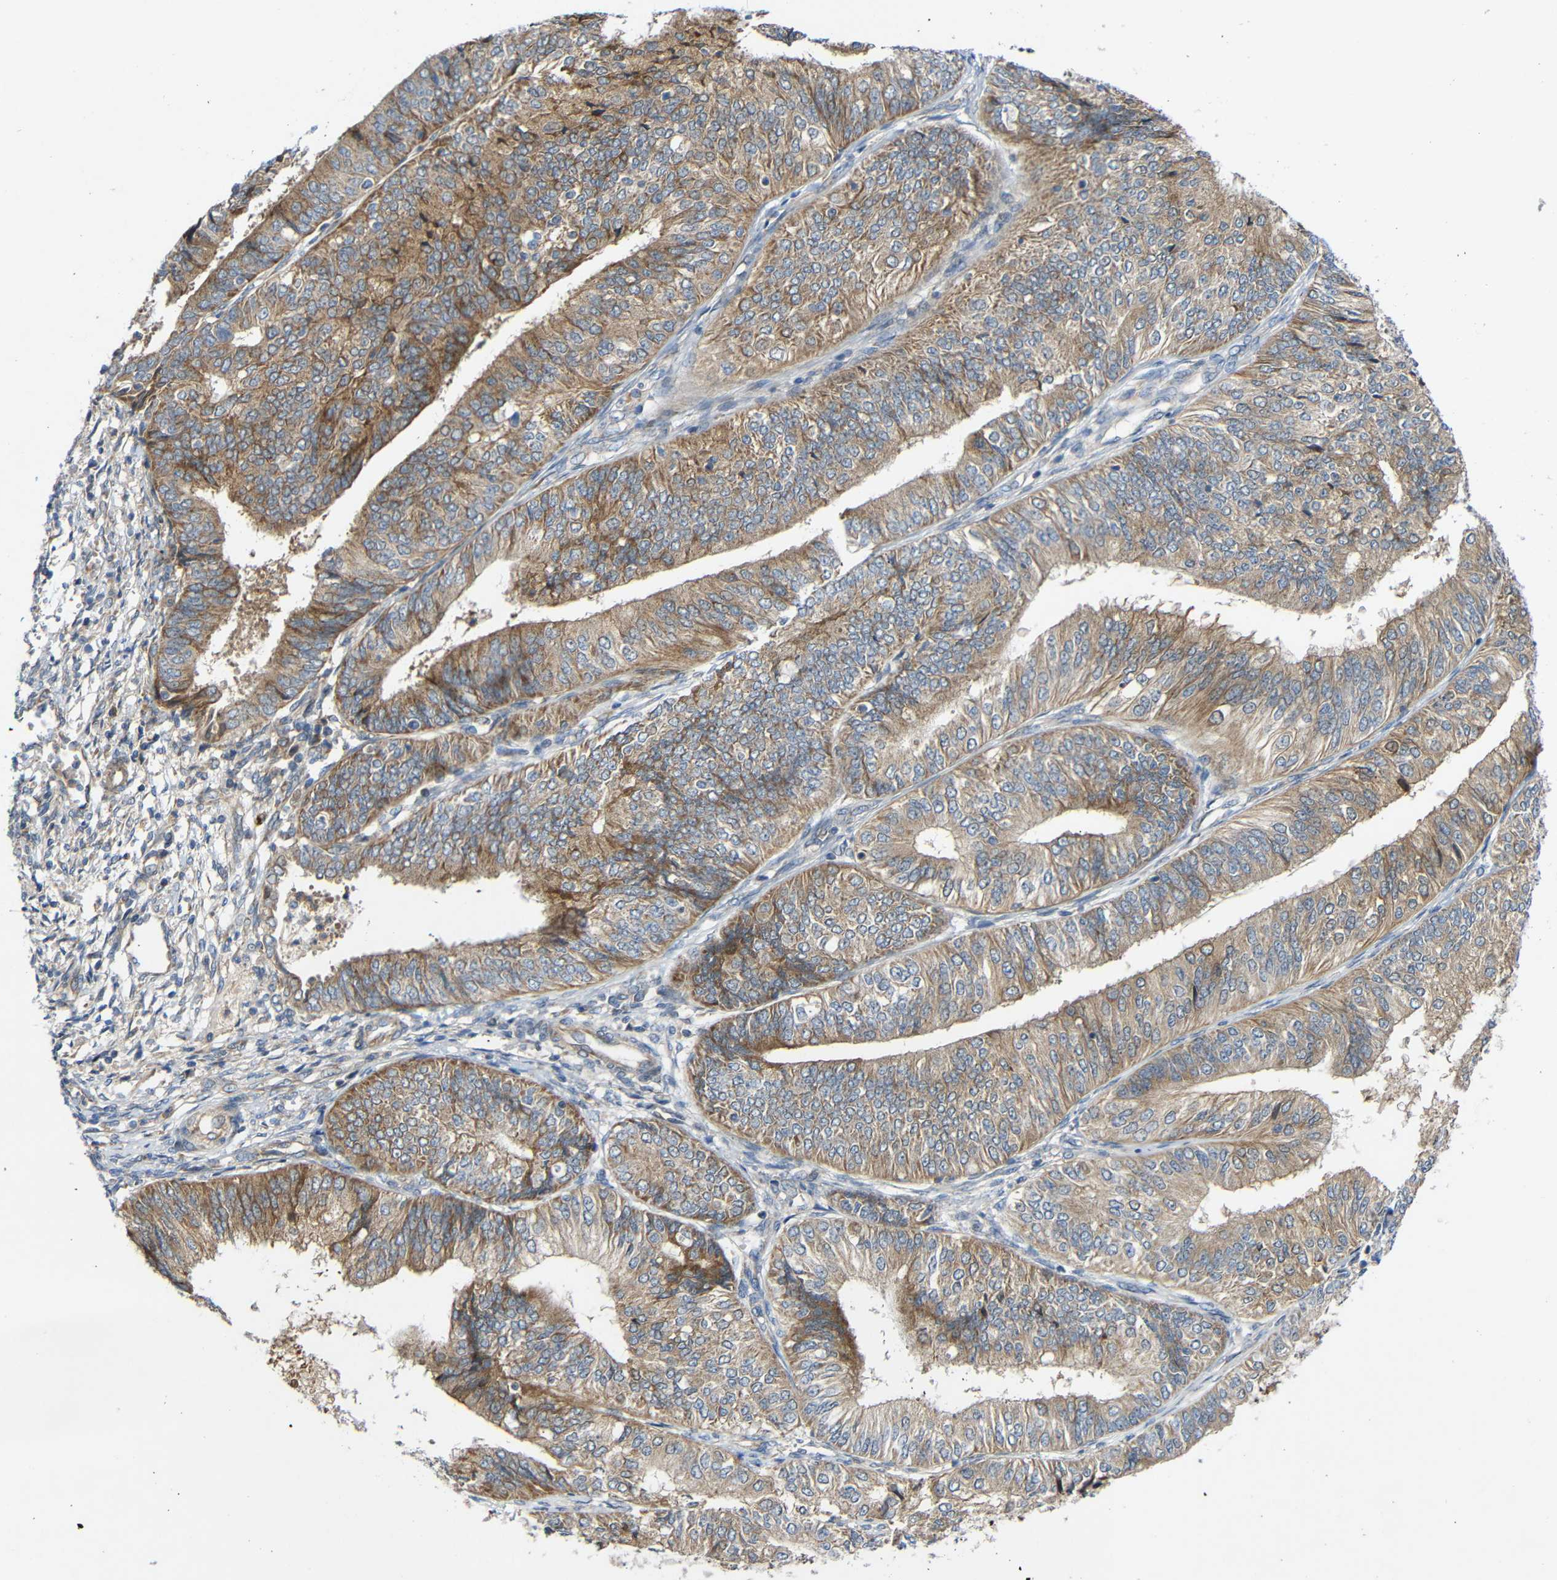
{"staining": {"intensity": "moderate", "quantity": ">75%", "location": "cytoplasmic/membranous"}, "tissue": "endometrial cancer", "cell_type": "Tumor cells", "image_type": "cancer", "snomed": [{"axis": "morphology", "description": "Adenocarcinoma, NOS"}, {"axis": "topography", "description": "Endometrium"}], "caption": "DAB immunohistochemical staining of human endometrial cancer (adenocarcinoma) demonstrates moderate cytoplasmic/membranous protein staining in approximately >75% of tumor cells. Using DAB (3,3'-diaminobenzidine) (brown) and hematoxylin (blue) stains, captured at high magnification using brightfield microscopy.", "gene": "TMEM25", "patient": {"sex": "female", "age": 58}}